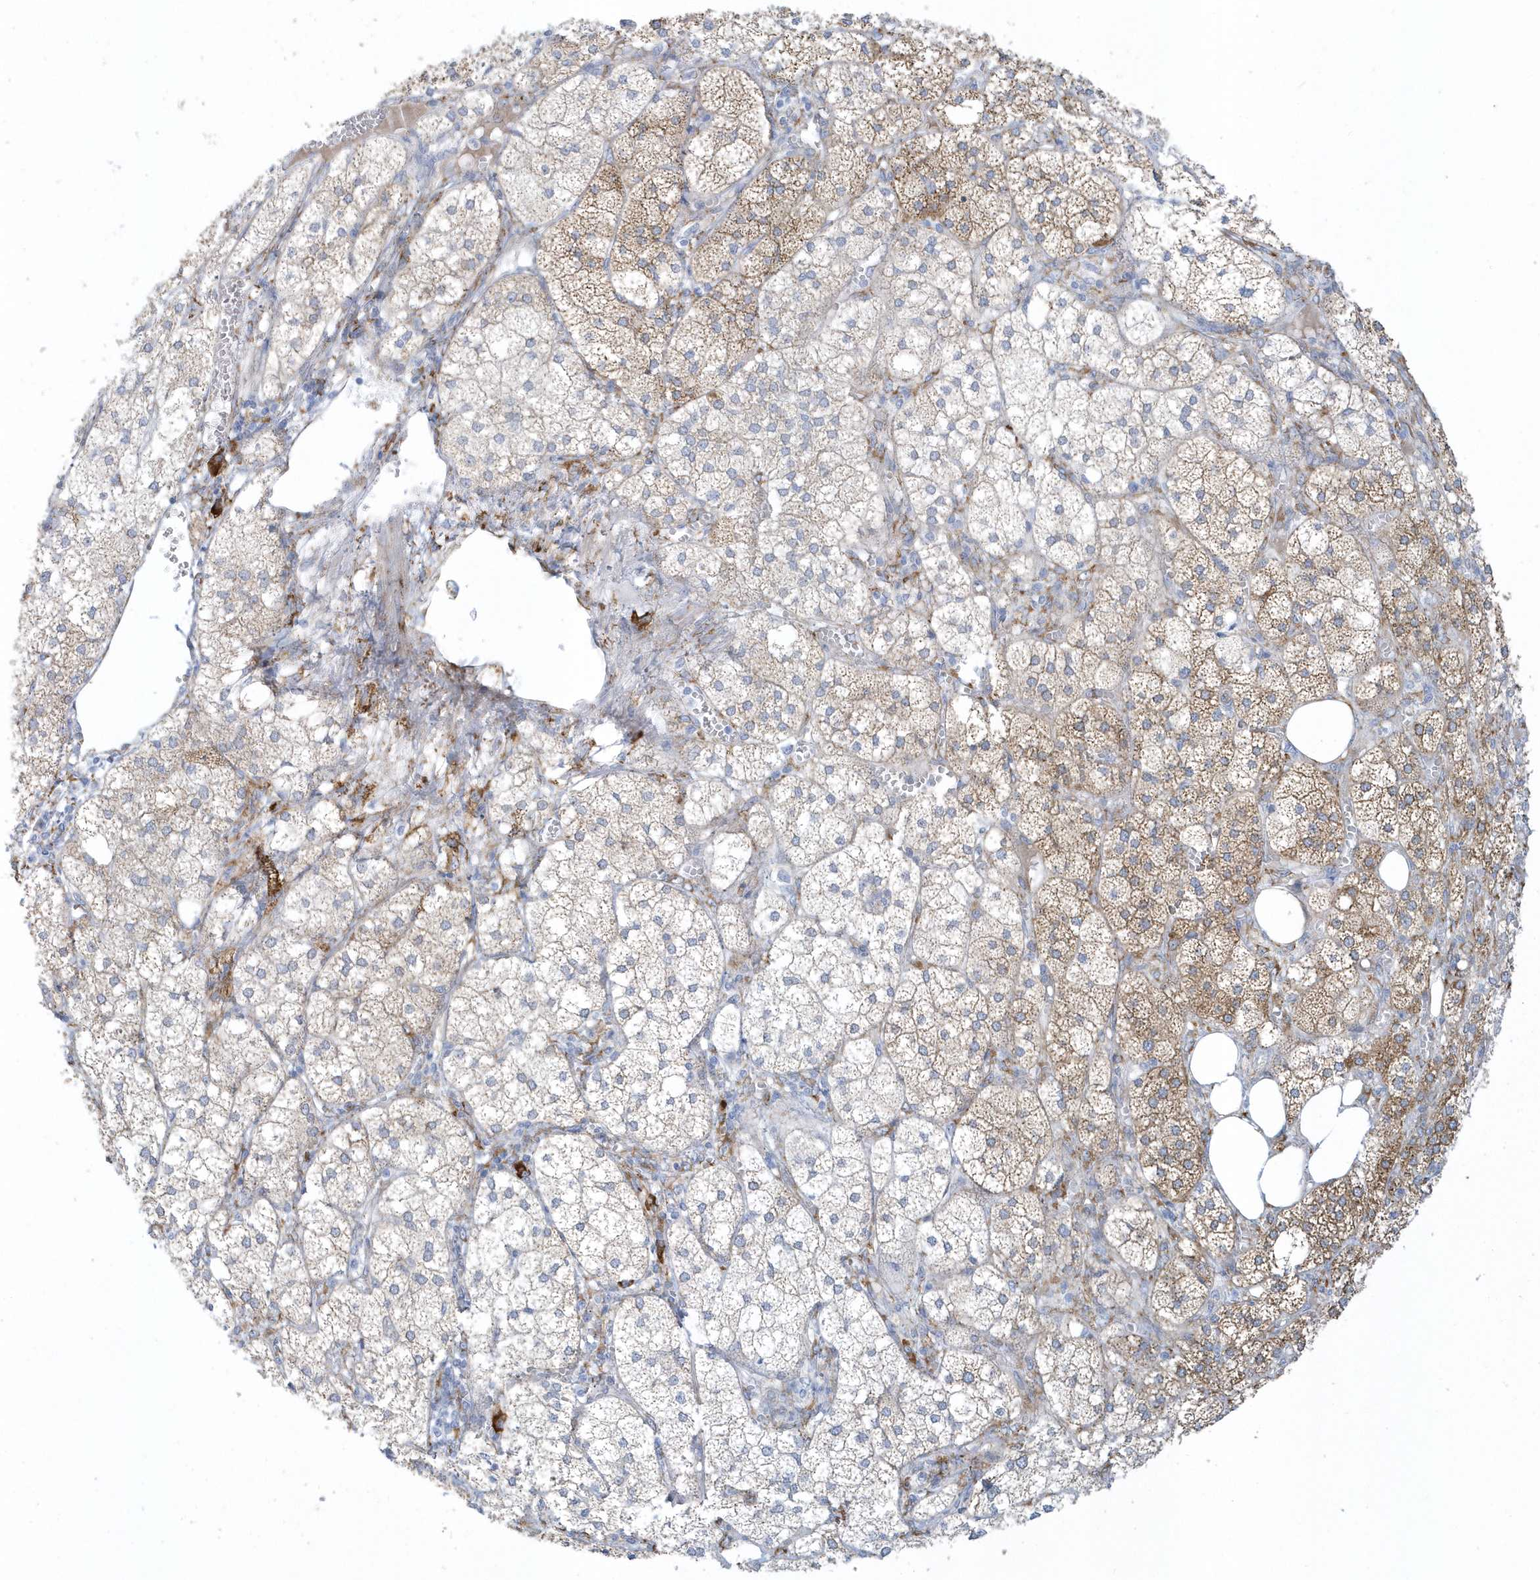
{"staining": {"intensity": "moderate", "quantity": "25%-75%", "location": "cytoplasmic/membranous"}, "tissue": "adrenal gland", "cell_type": "Glandular cells", "image_type": "normal", "snomed": [{"axis": "morphology", "description": "Normal tissue, NOS"}, {"axis": "topography", "description": "Adrenal gland"}], "caption": "Adrenal gland stained with DAB immunohistochemistry (IHC) reveals medium levels of moderate cytoplasmic/membranous staining in approximately 25%-75% of glandular cells.", "gene": "DCAF1", "patient": {"sex": "female", "age": 61}}